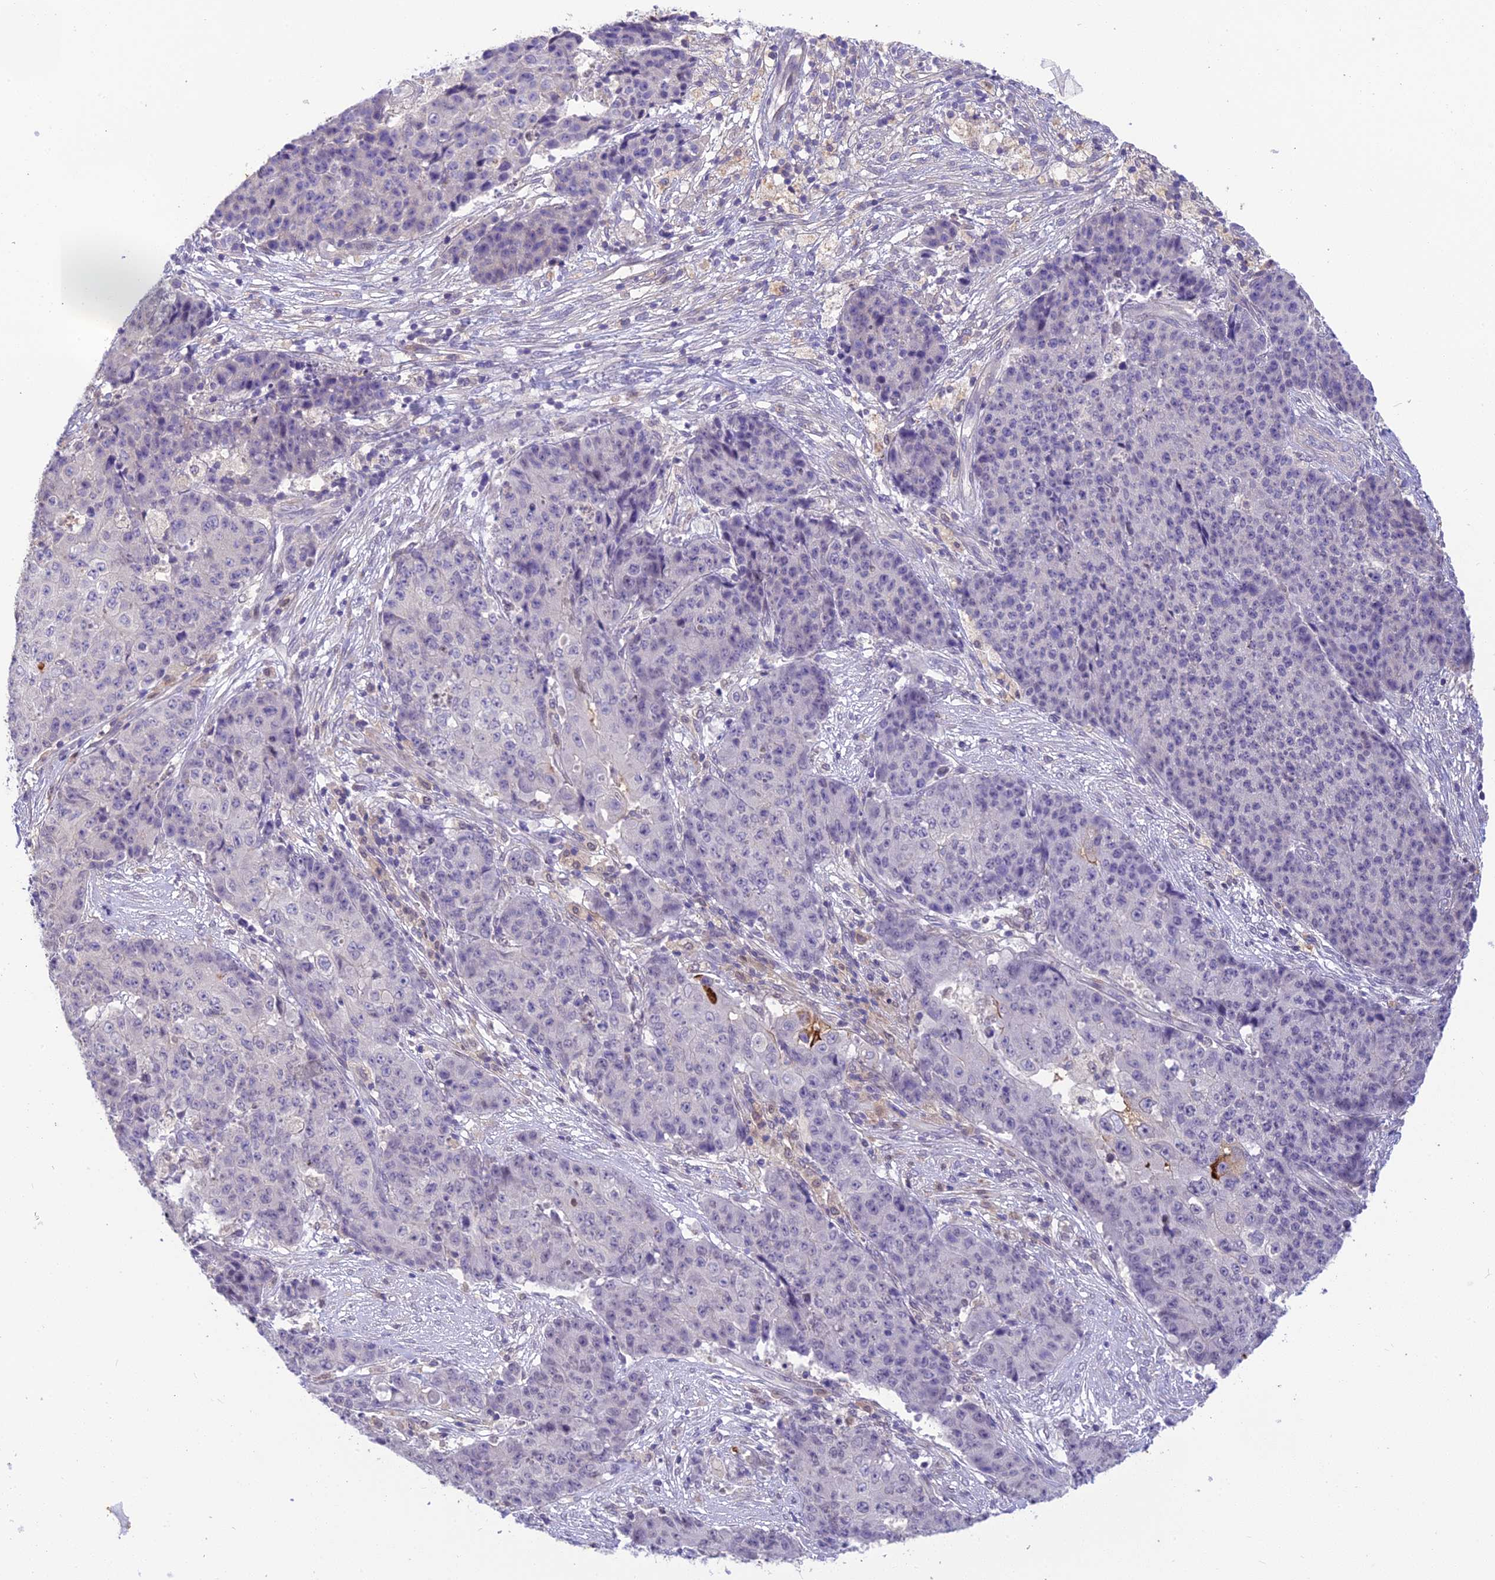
{"staining": {"intensity": "negative", "quantity": "none", "location": "none"}, "tissue": "ovarian cancer", "cell_type": "Tumor cells", "image_type": "cancer", "snomed": [{"axis": "morphology", "description": "Carcinoma, endometroid"}, {"axis": "topography", "description": "Ovary"}], "caption": "Image shows no protein staining in tumor cells of endometroid carcinoma (ovarian) tissue.", "gene": "BMT2", "patient": {"sex": "female", "age": 42}}